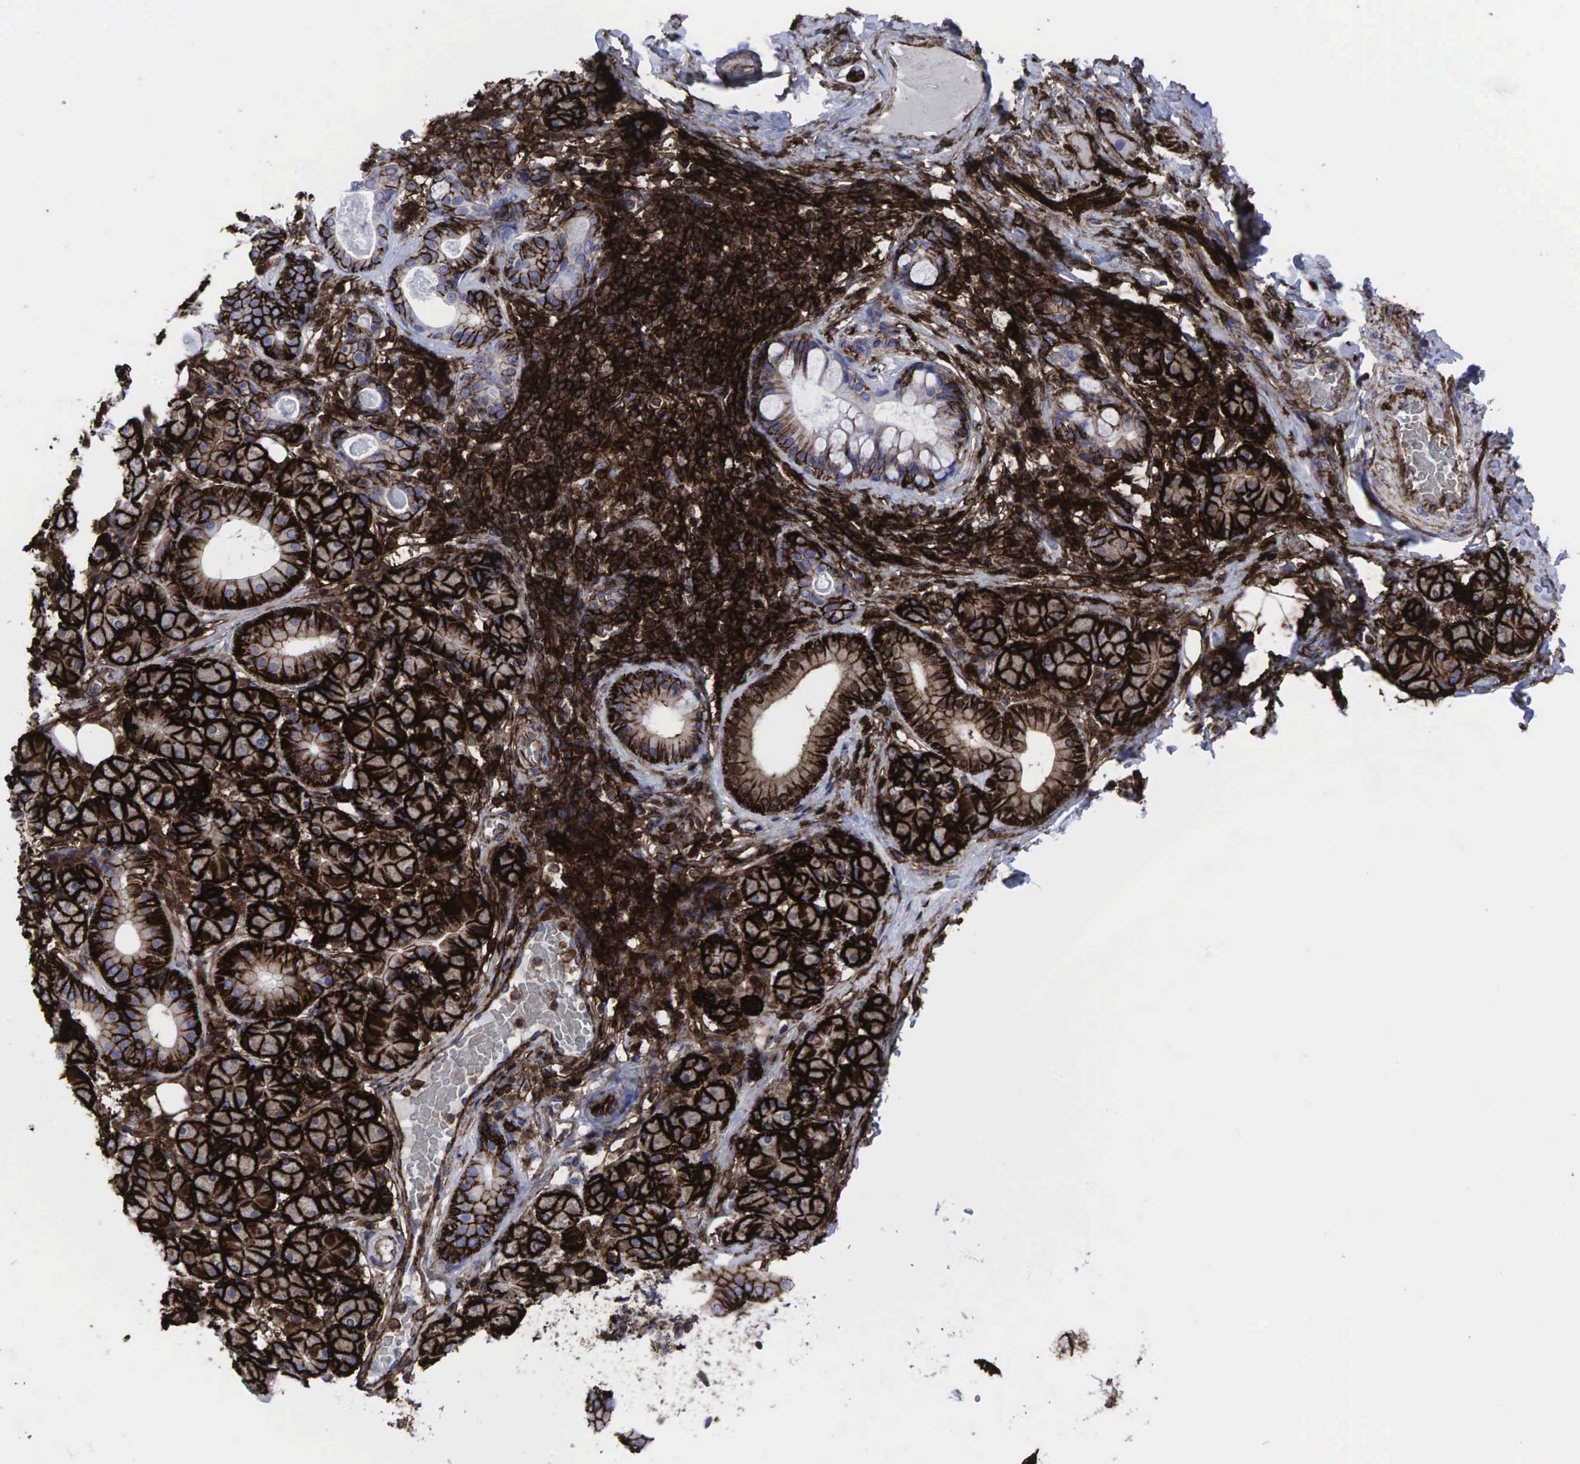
{"staining": {"intensity": "strong", "quantity": ">75%", "location": "cytoplasmic/membranous"}, "tissue": "salivary gland", "cell_type": "Glandular cells", "image_type": "normal", "snomed": [{"axis": "morphology", "description": "Normal tissue, NOS"}, {"axis": "topography", "description": "Salivary gland"}, {"axis": "topography", "description": "Peripheral nerve tissue"}], "caption": "This photomicrograph reveals benign salivary gland stained with immunohistochemistry (IHC) to label a protein in brown. The cytoplasmic/membranous of glandular cells show strong positivity for the protein. Nuclei are counter-stained blue.", "gene": "CD44", "patient": {"sex": "male", "age": 62}}